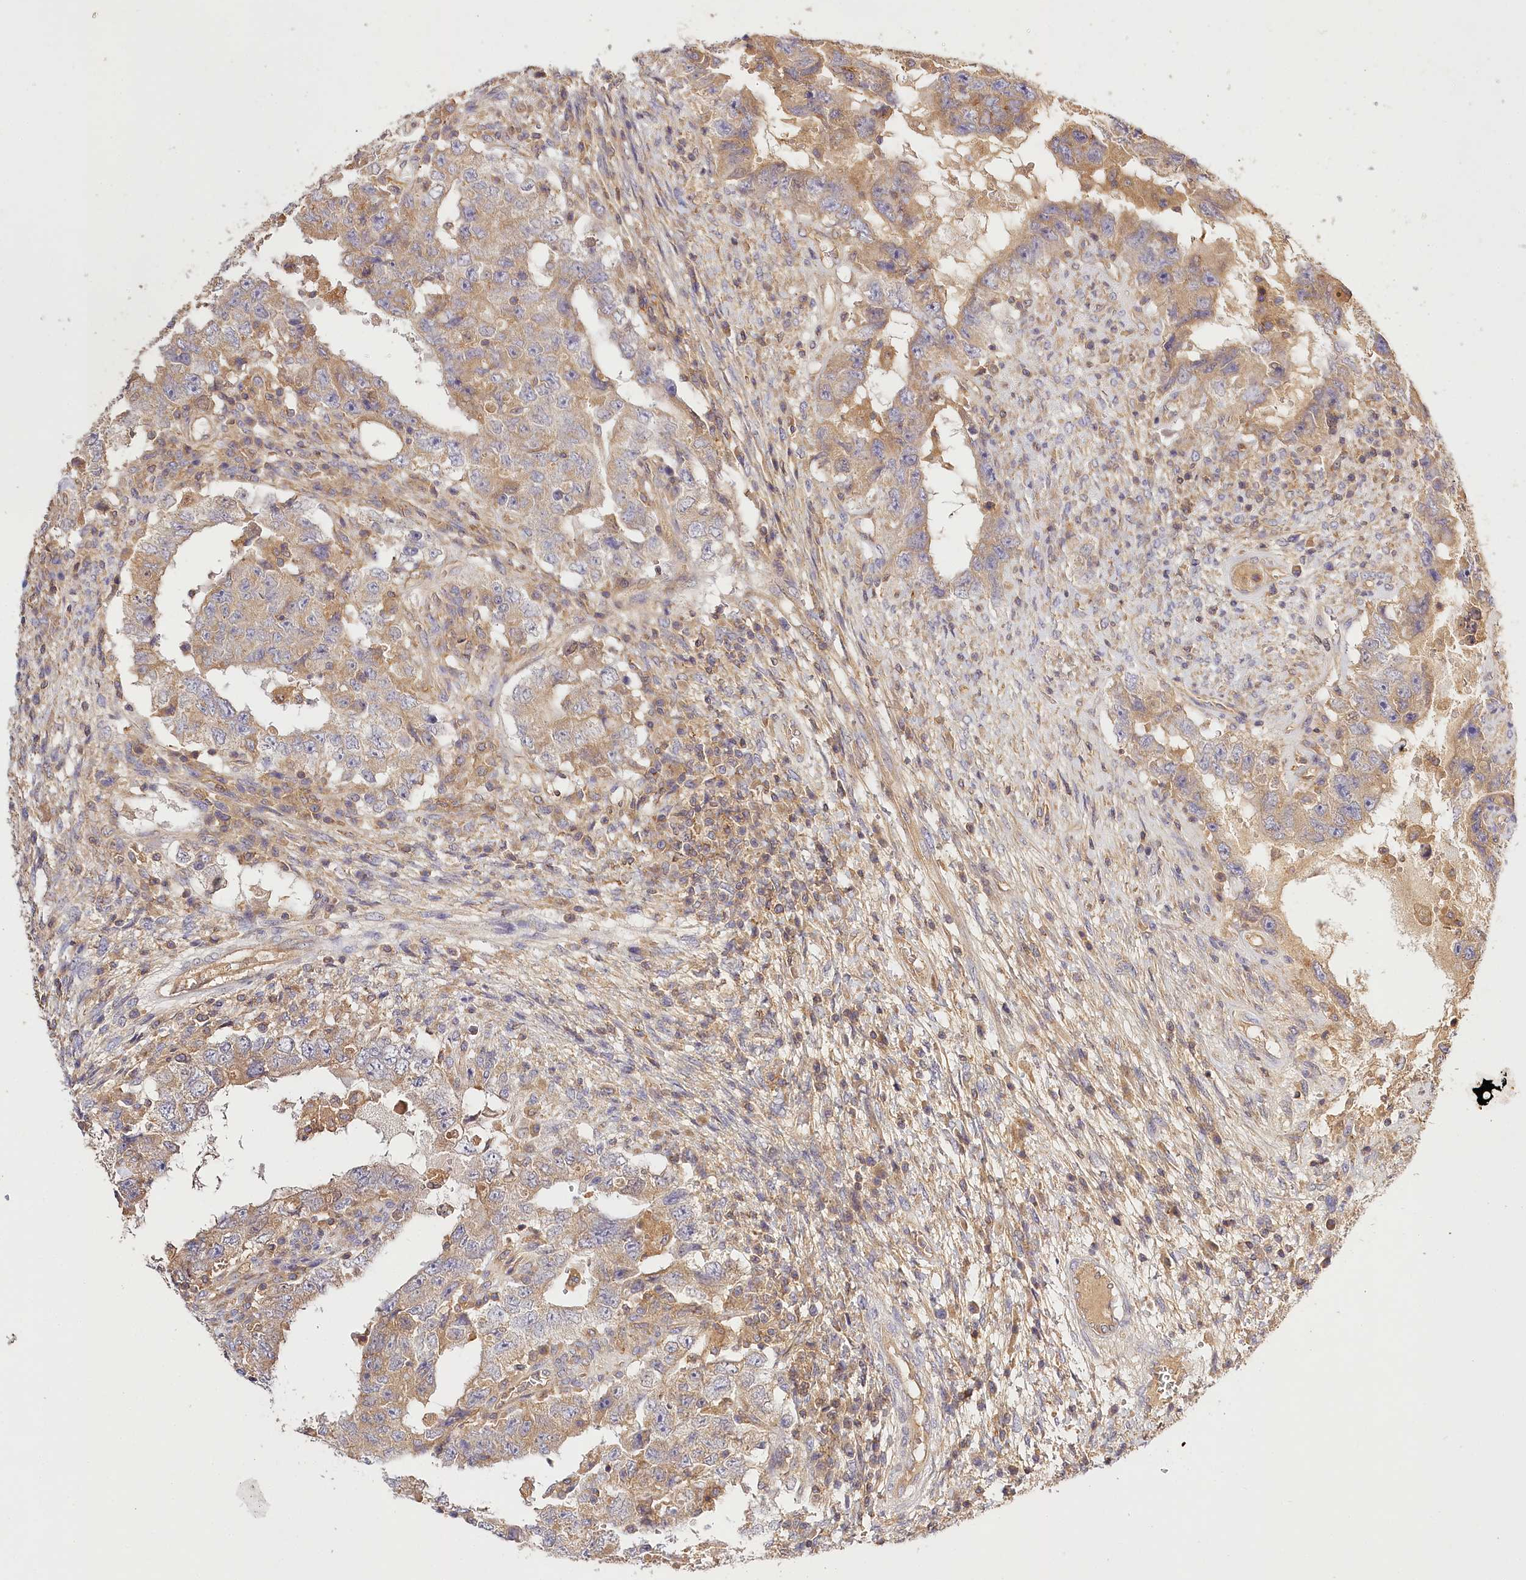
{"staining": {"intensity": "moderate", "quantity": "25%-75%", "location": "cytoplasmic/membranous"}, "tissue": "testis cancer", "cell_type": "Tumor cells", "image_type": "cancer", "snomed": [{"axis": "morphology", "description": "Carcinoma, Embryonal, NOS"}, {"axis": "topography", "description": "Testis"}], "caption": "Testis cancer was stained to show a protein in brown. There is medium levels of moderate cytoplasmic/membranous positivity in approximately 25%-75% of tumor cells.", "gene": "LSS", "patient": {"sex": "male", "age": 26}}